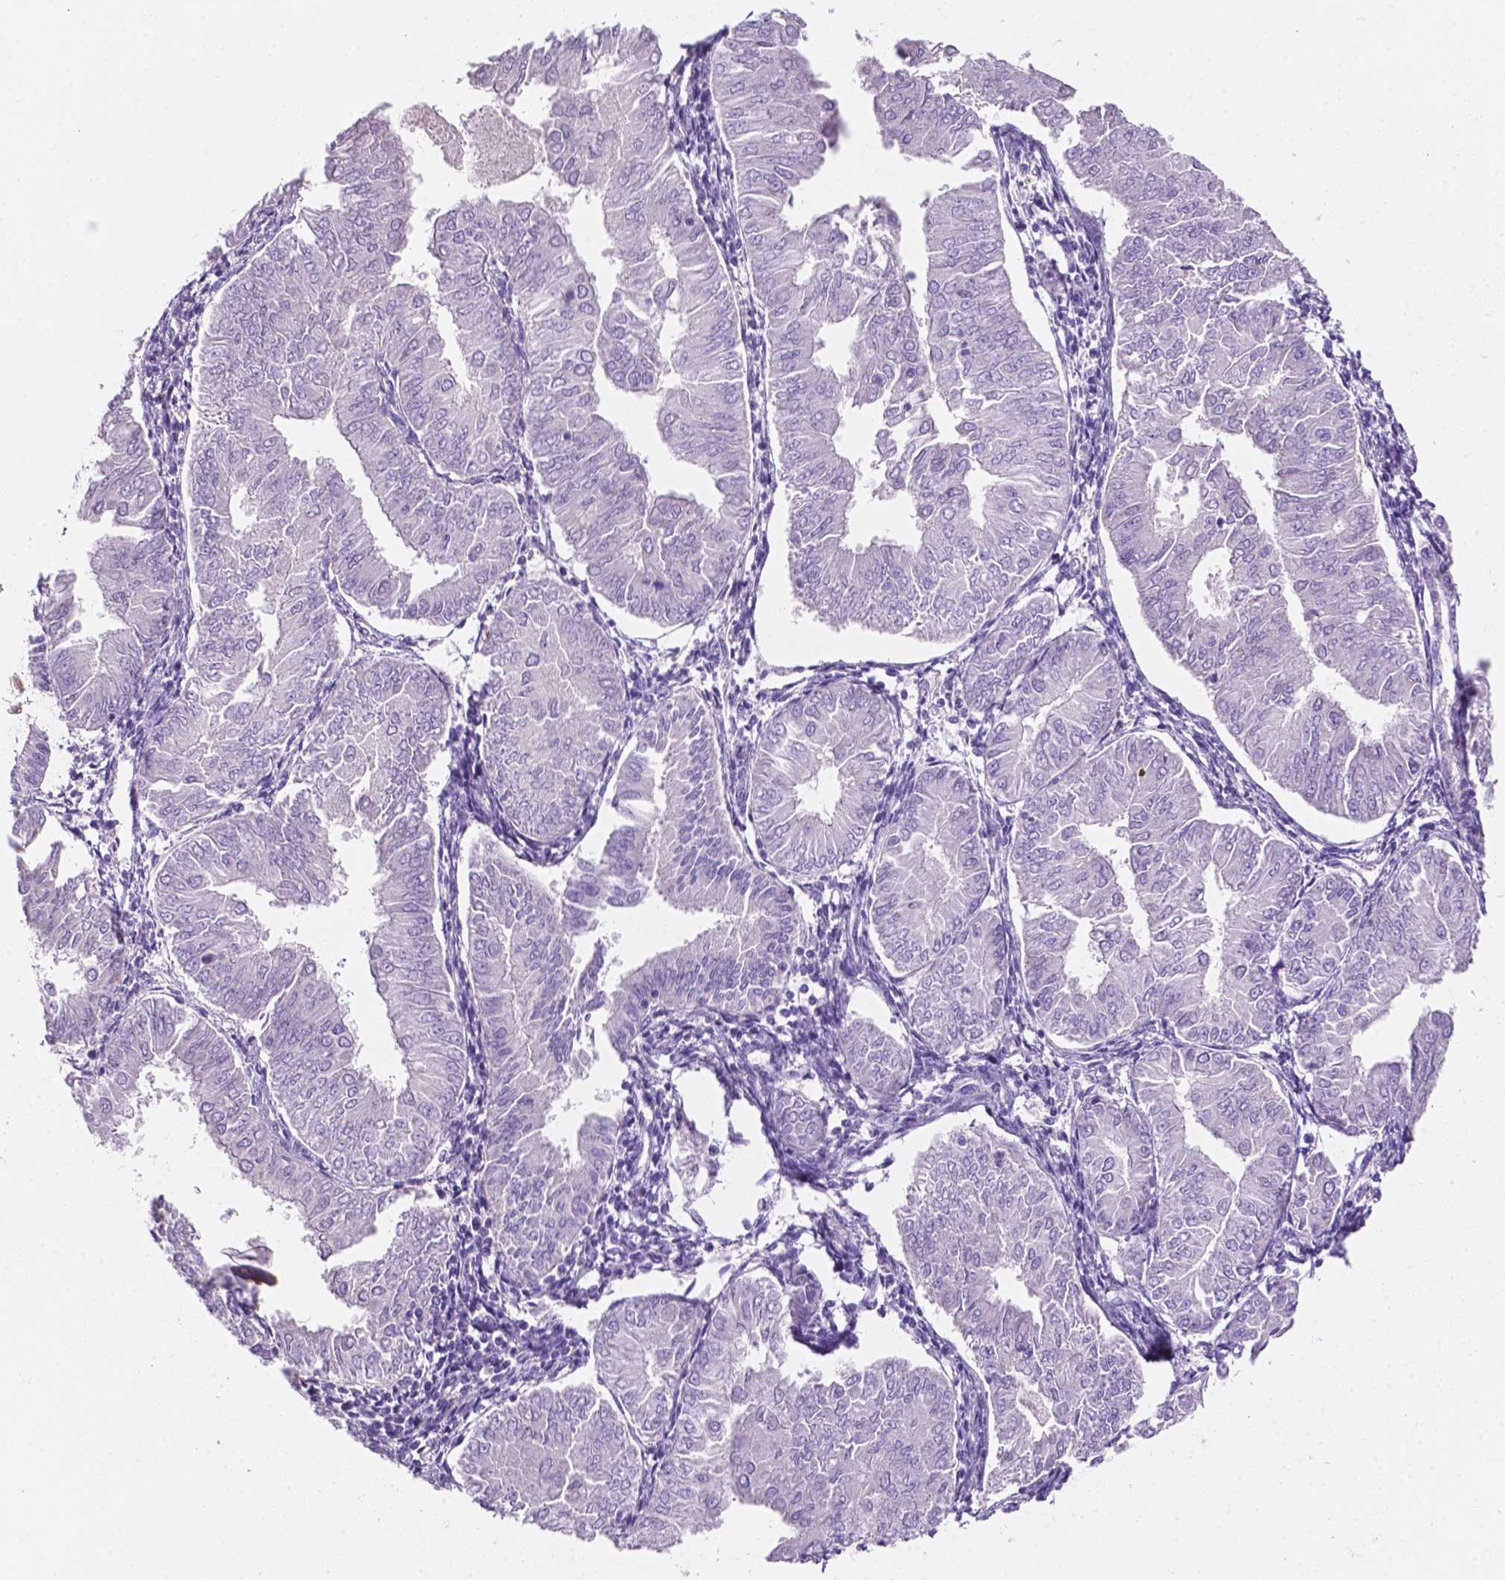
{"staining": {"intensity": "negative", "quantity": "none", "location": "none"}, "tissue": "endometrial cancer", "cell_type": "Tumor cells", "image_type": "cancer", "snomed": [{"axis": "morphology", "description": "Adenocarcinoma, NOS"}, {"axis": "topography", "description": "Endometrium"}], "caption": "The immunohistochemistry (IHC) image has no significant staining in tumor cells of endometrial cancer (adenocarcinoma) tissue.", "gene": "EBLN2", "patient": {"sex": "female", "age": 53}}